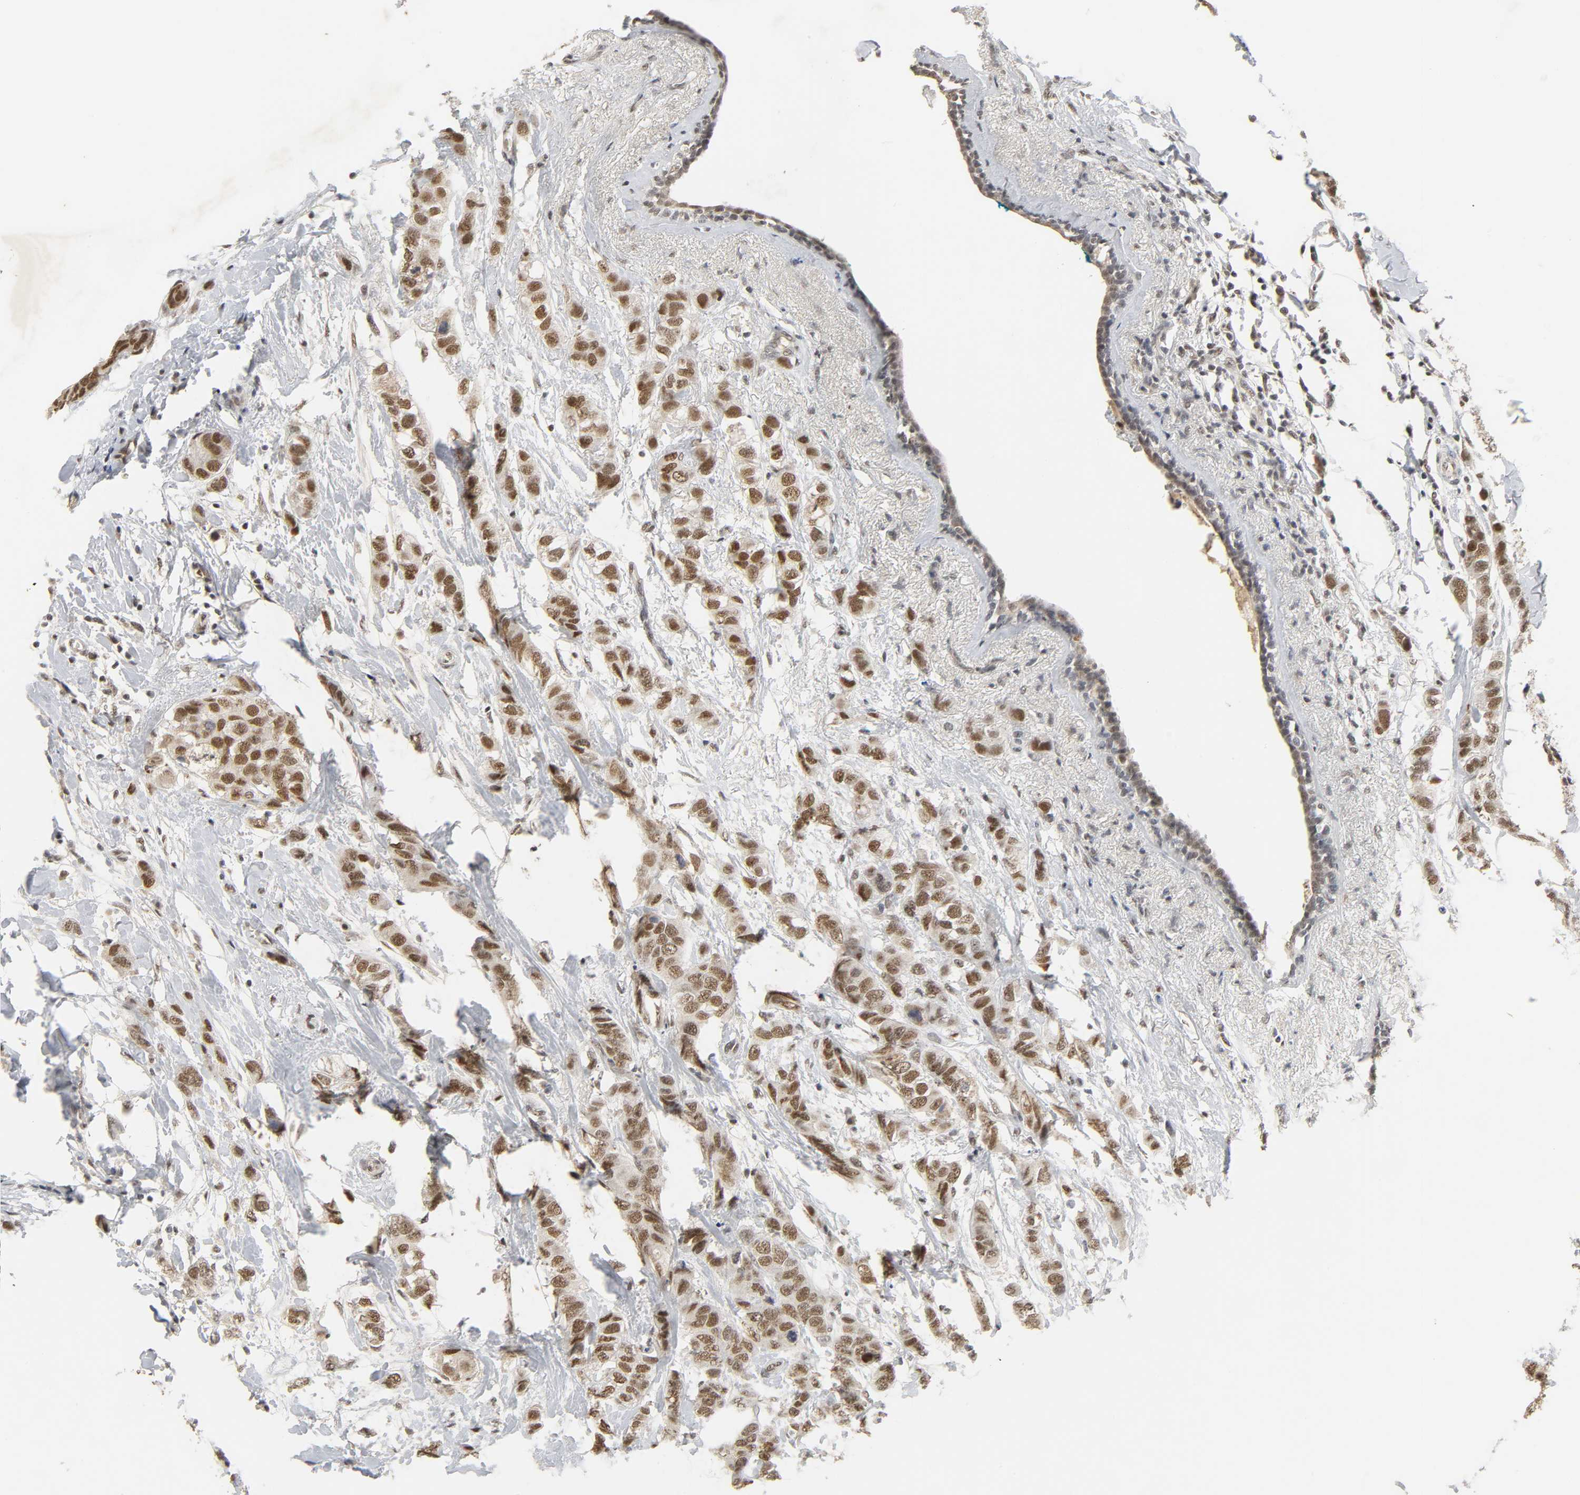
{"staining": {"intensity": "strong", "quantity": ">75%", "location": "nuclear"}, "tissue": "breast cancer", "cell_type": "Tumor cells", "image_type": "cancer", "snomed": [{"axis": "morphology", "description": "Normal tissue, NOS"}, {"axis": "morphology", "description": "Duct carcinoma"}, {"axis": "topography", "description": "Breast"}], "caption": "Protein expression by IHC displays strong nuclear positivity in about >75% of tumor cells in breast cancer (intraductal carcinoma).", "gene": "NCOA6", "patient": {"sex": "female", "age": 50}}